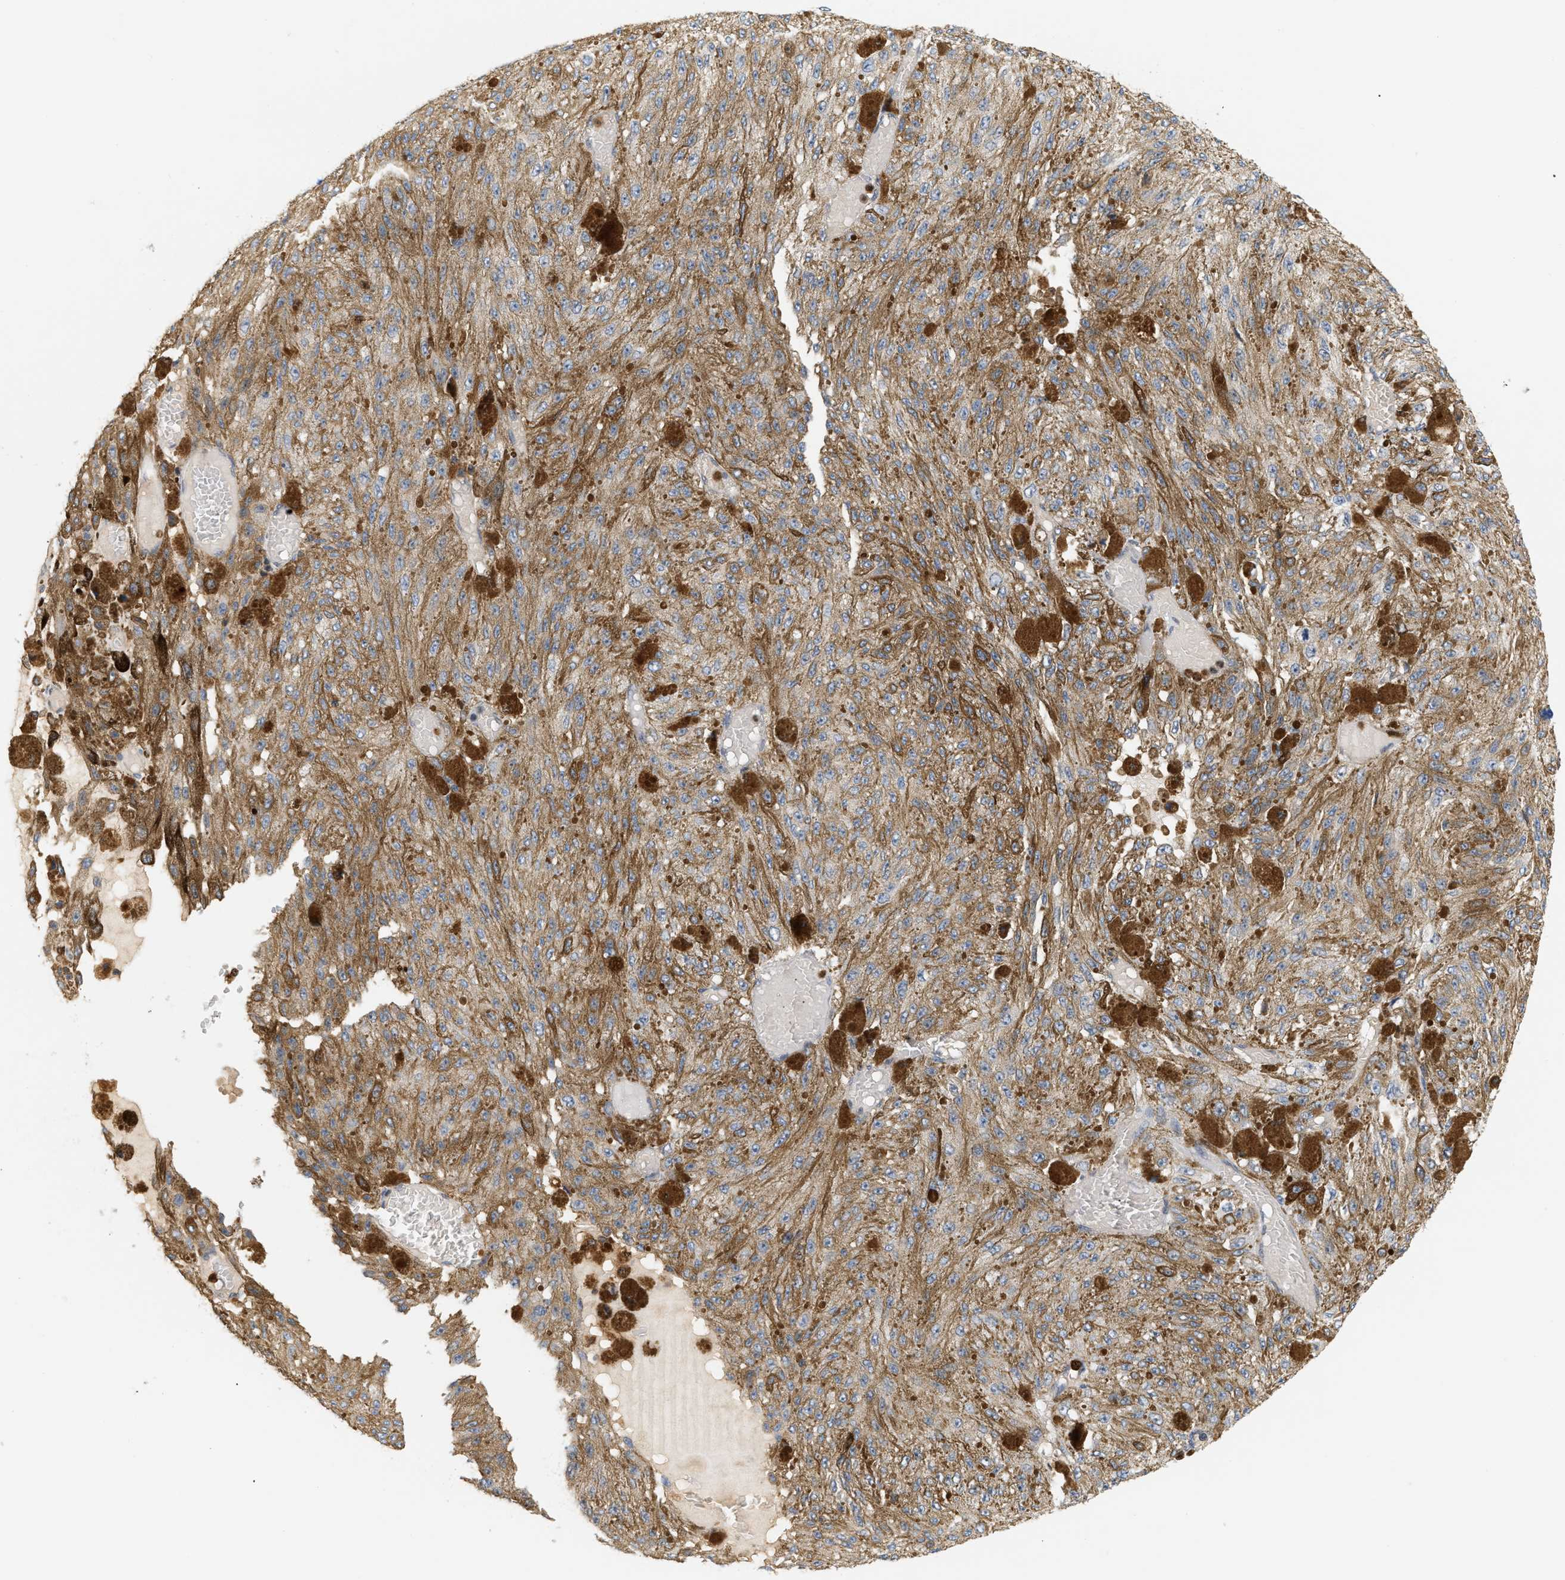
{"staining": {"intensity": "weak", "quantity": ">75%", "location": "cytoplasmic/membranous"}, "tissue": "melanoma", "cell_type": "Tumor cells", "image_type": "cancer", "snomed": [{"axis": "morphology", "description": "Malignant melanoma, NOS"}, {"axis": "topography", "description": "Other"}], "caption": "Protein expression analysis of human malignant melanoma reveals weak cytoplasmic/membranous staining in about >75% of tumor cells.", "gene": "PYCARD", "patient": {"sex": "male", "age": 79}}